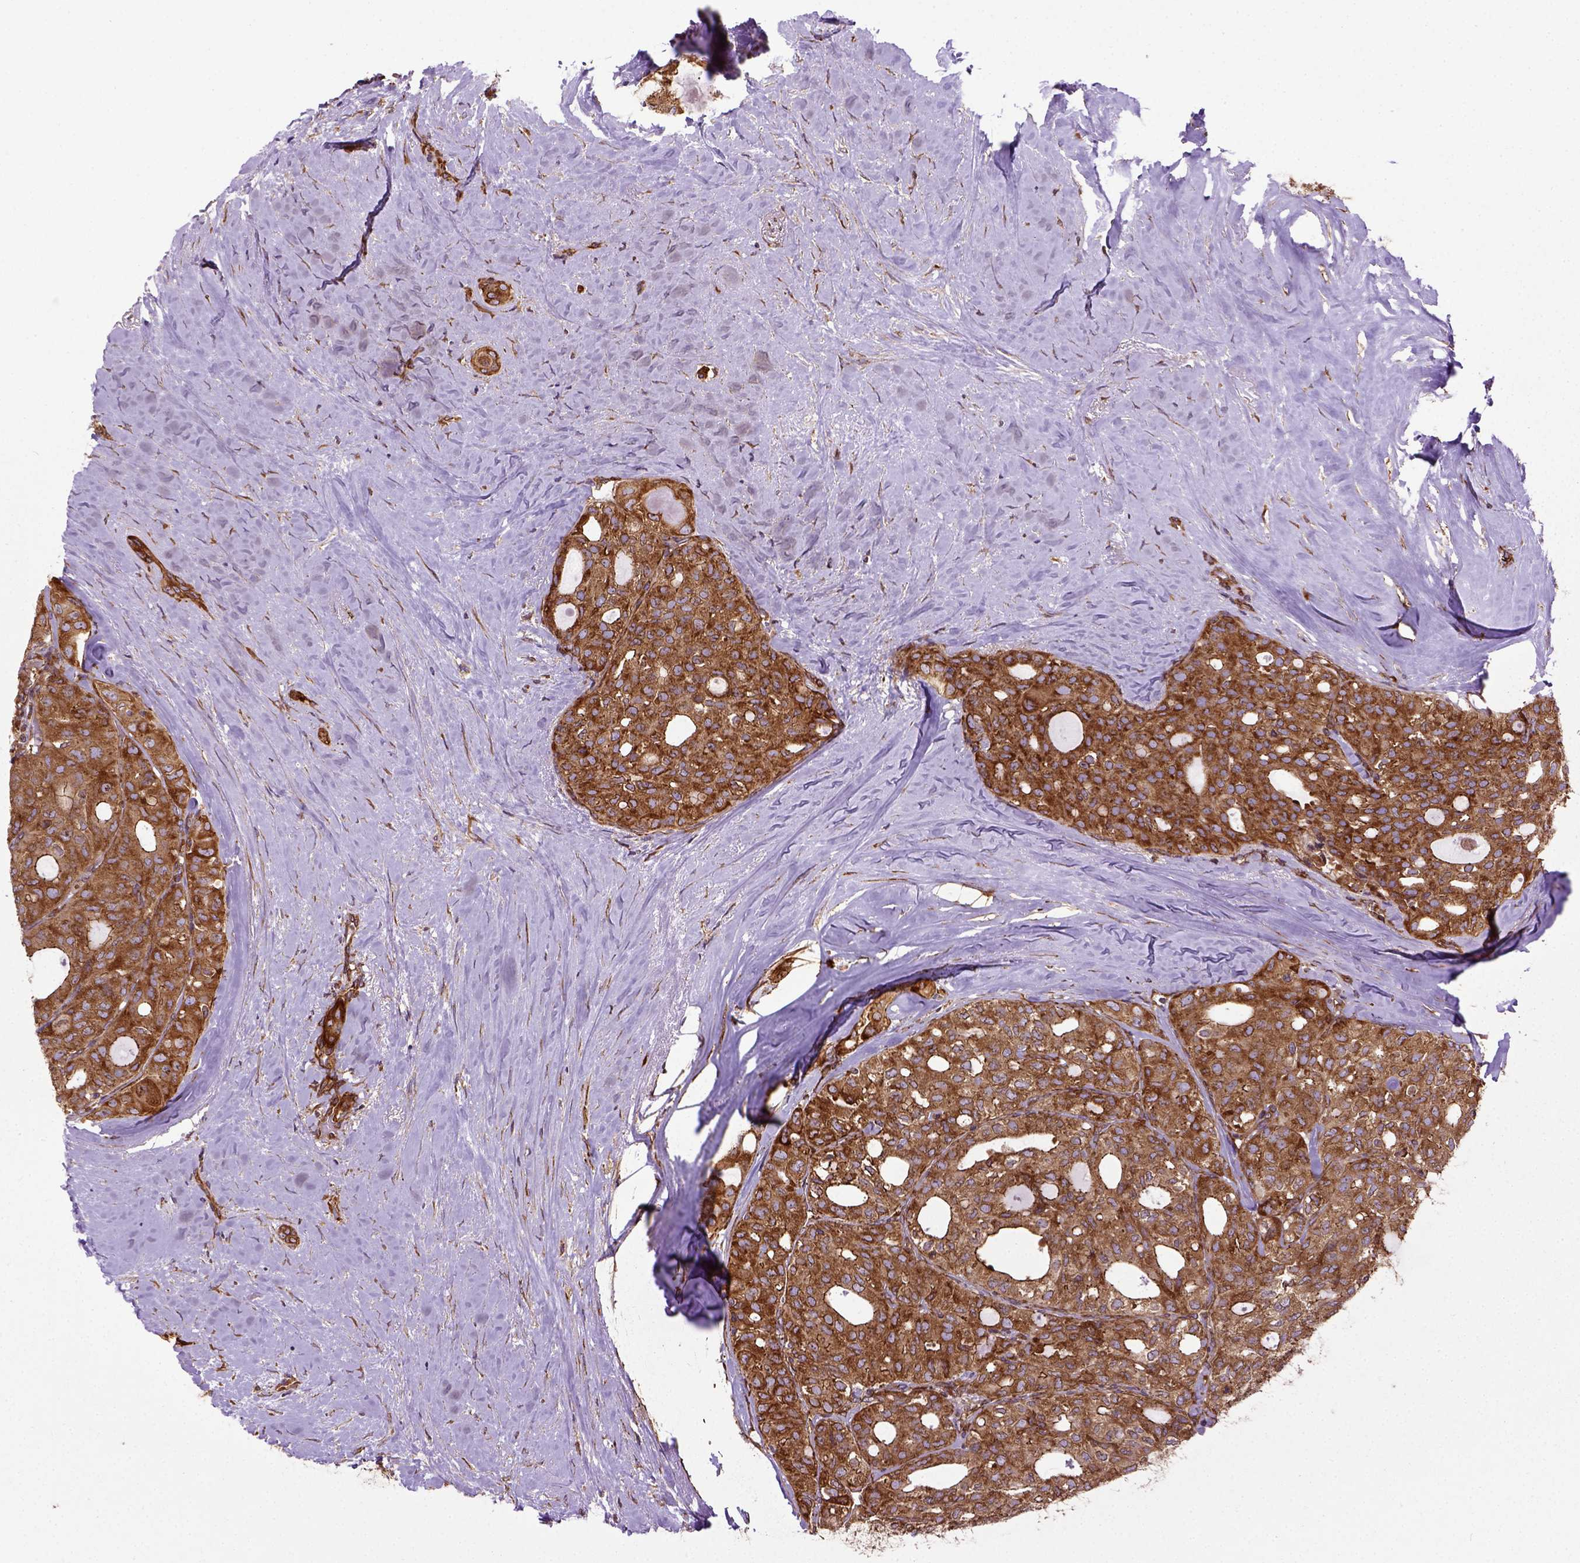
{"staining": {"intensity": "strong", "quantity": ">75%", "location": "cytoplasmic/membranous"}, "tissue": "thyroid cancer", "cell_type": "Tumor cells", "image_type": "cancer", "snomed": [{"axis": "morphology", "description": "Follicular adenoma carcinoma, NOS"}, {"axis": "topography", "description": "Thyroid gland"}], "caption": "Tumor cells display high levels of strong cytoplasmic/membranous expression in about >75% of cells in human thyroid cancer. Immunohistochemistry stains the protein in brown and the nuclei are stained blue.", "gene": "CAPRIN1", "patient": {"sex": "male", "age": 75}}